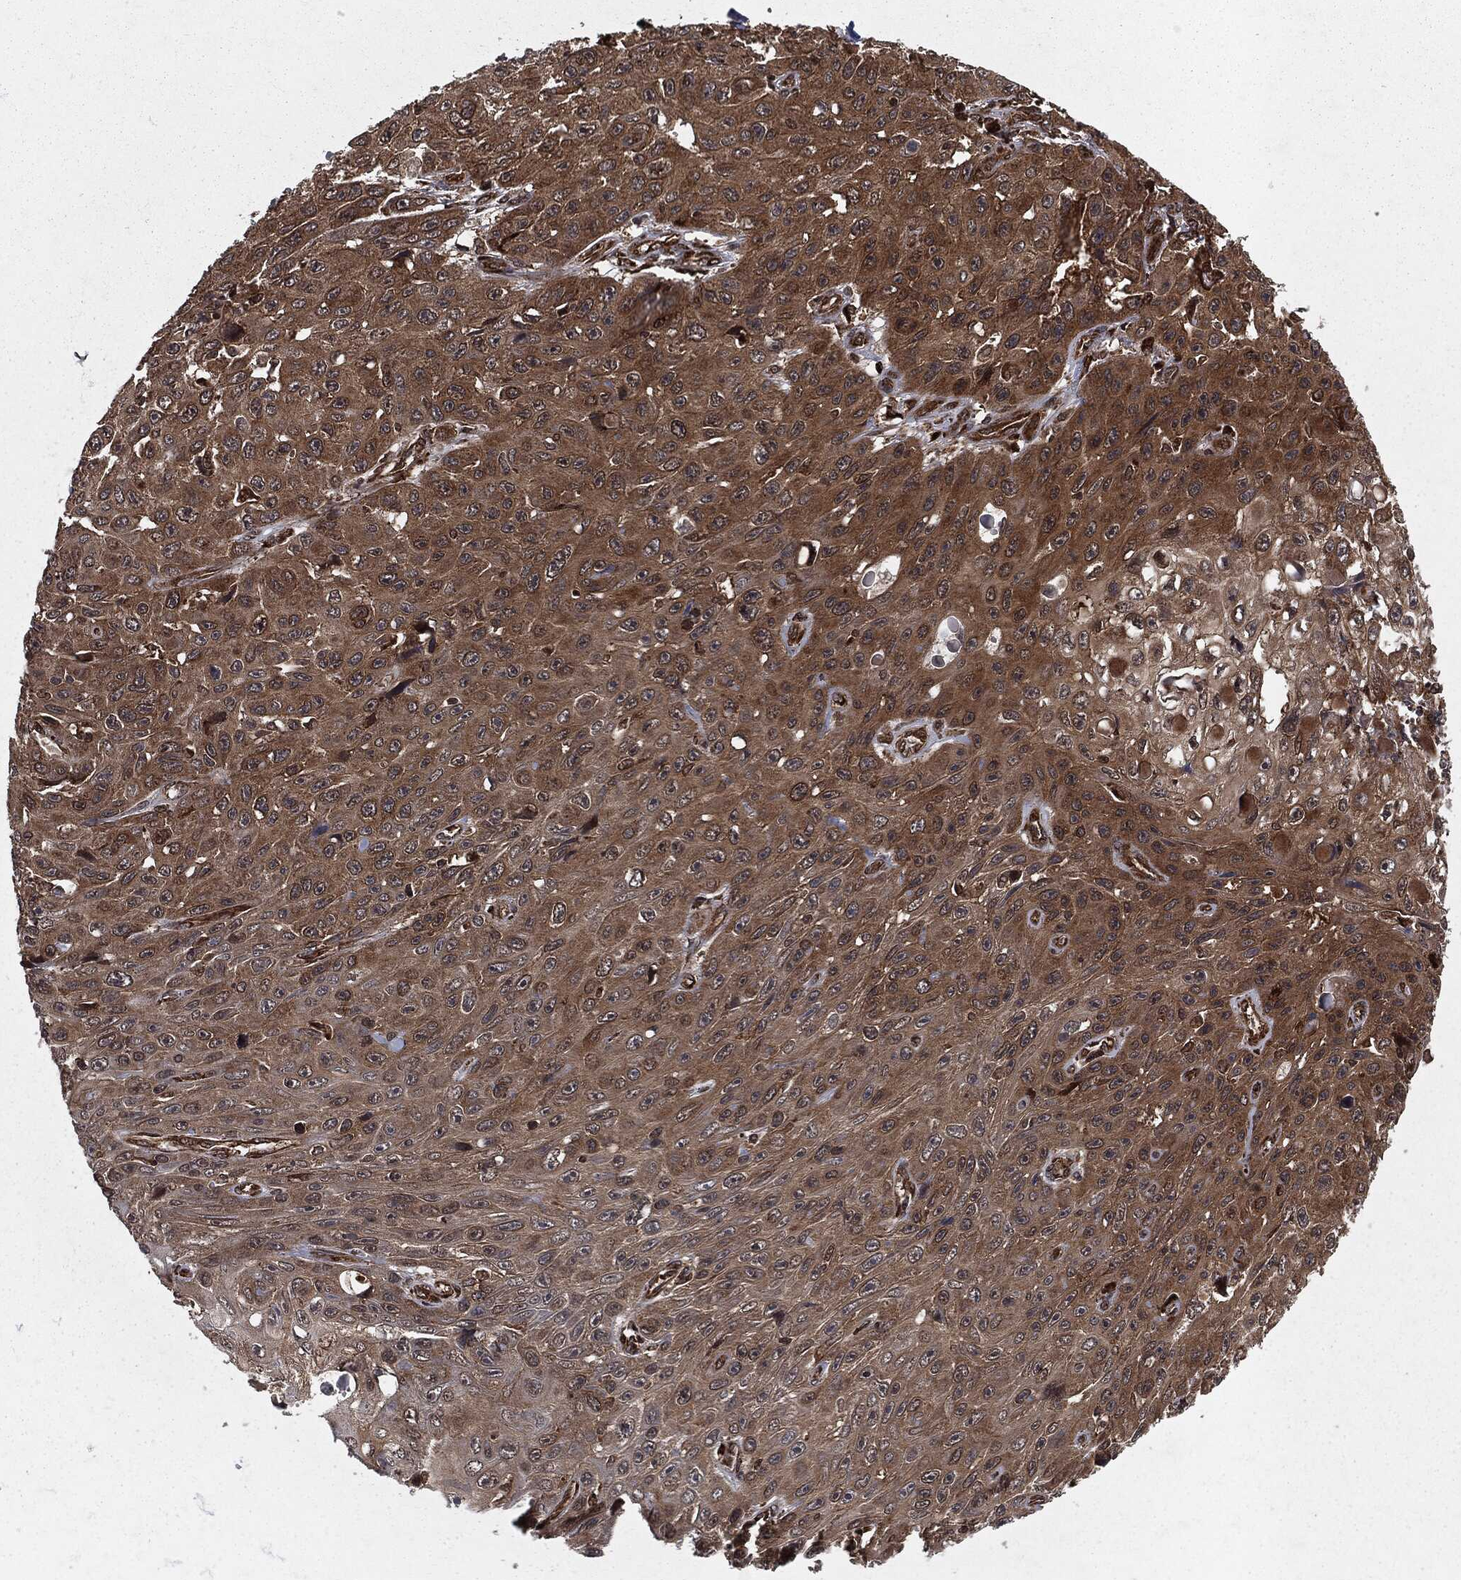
{"staining": {"intensity": "moderate", "quantity": ">75%", "location": "cytoplasmic/membranous"}, "tissue": "skin cancer", "cell_type": "Tumor cells", "image_type": "cancer", "snomed": [{"axis": "morphology", "description": "Squamous cell carcinoma, NOS"}, {"axis": "topography", "description": "Skin"}], "caption": "Moderate cytoplasmic/membranous staining is seen in about >75% of tumor cells in skin cancer (squamous cell carcinoma).", "gene": "RANBP9", "patient": {"sex": "male", "age": 82}}